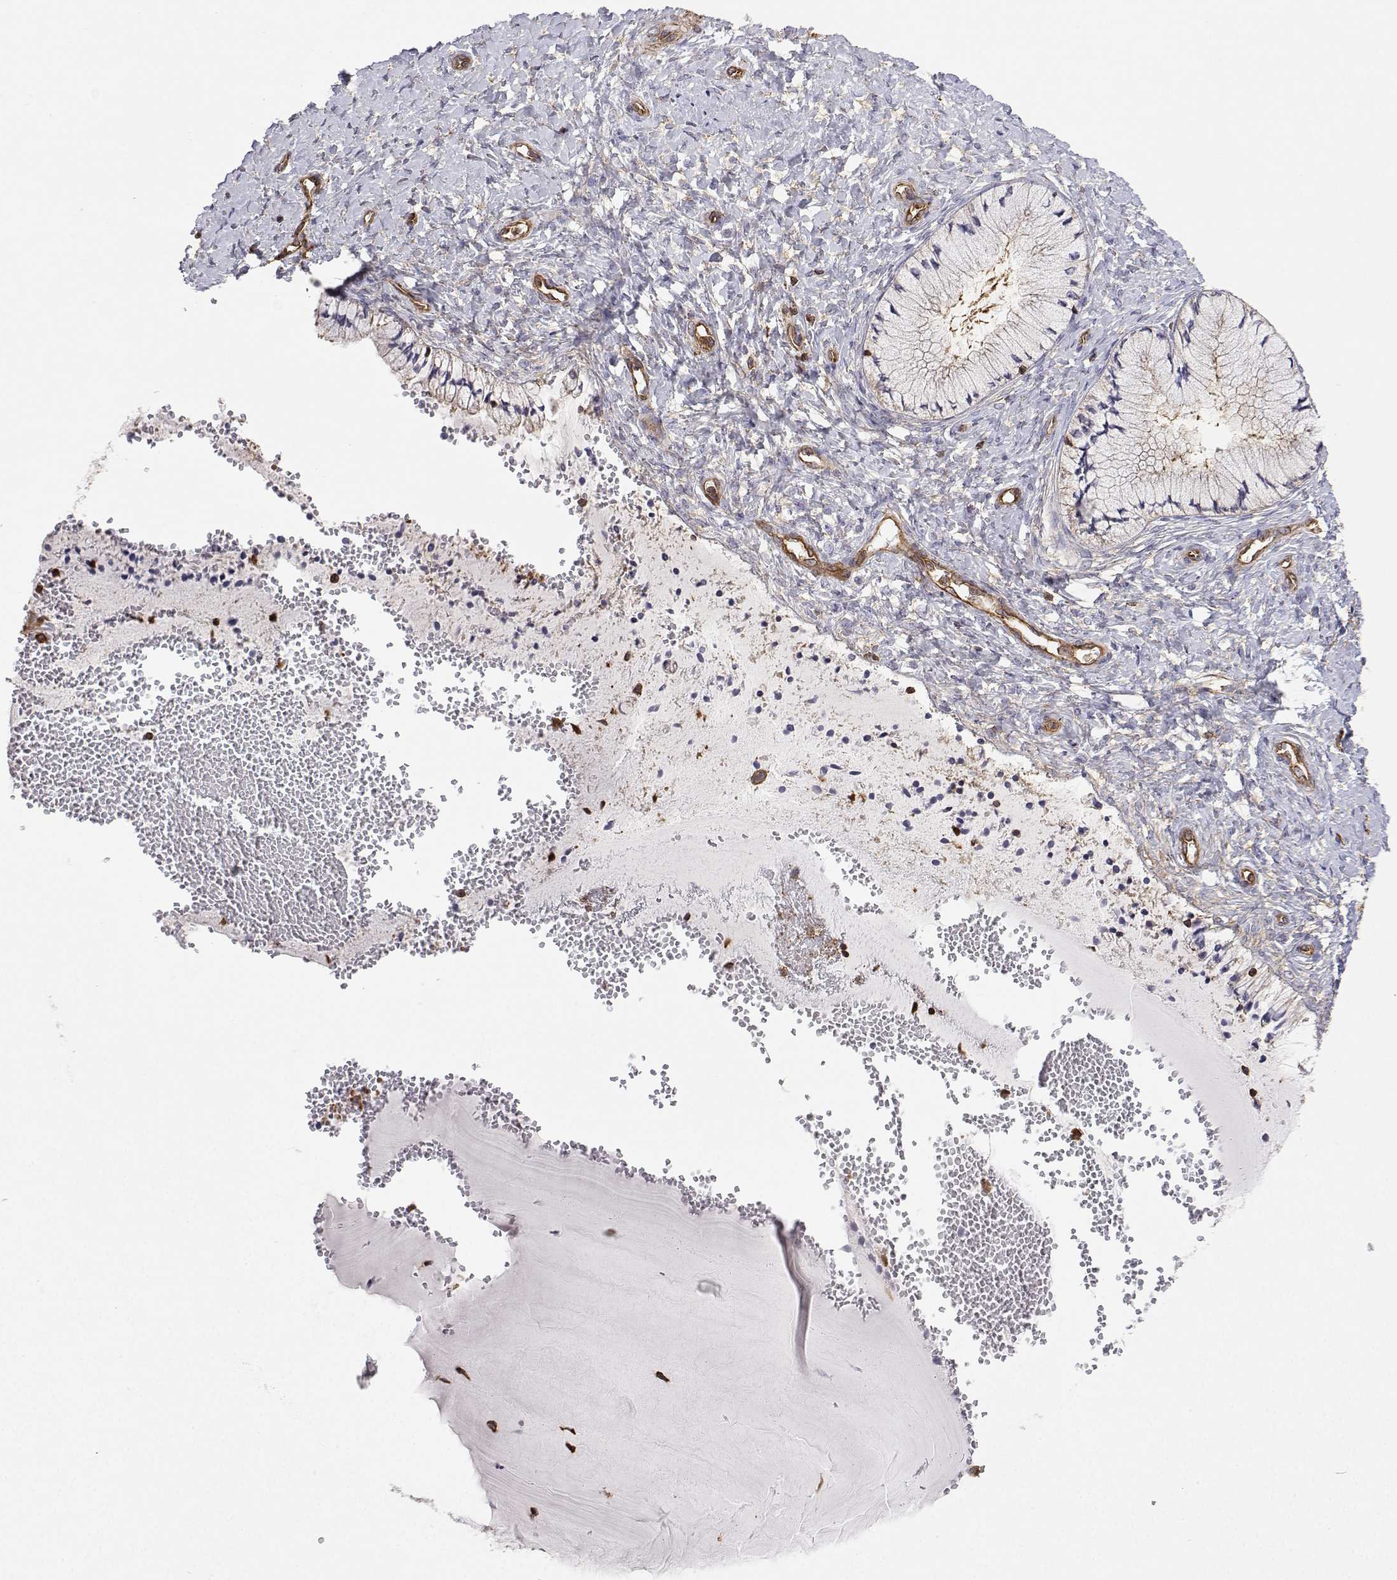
{"staining": {"intensity": "negative", "quantity": "none", "location": "none"}, "tissue": "cervix", "cell_type": "Glandular cells", "image_type": "normal", "snomed": [{"axis": "morphology", "description": "Normal tissue, NOS"}, {"axis": "topography", "description": "Cervix"}], "caption": "High power microscopy photomicrograph of an immunohistochemistry (IHC) photomicrograph of benign cervix, revealing no significant expression in glandular cells. (DAB (3,3'-diaminobenzidine) immunohistochemistry visualized using brightfield microscopy, high magnification).", "gene": "MYH9", "patient": {"sex": "female", "age": 37}}